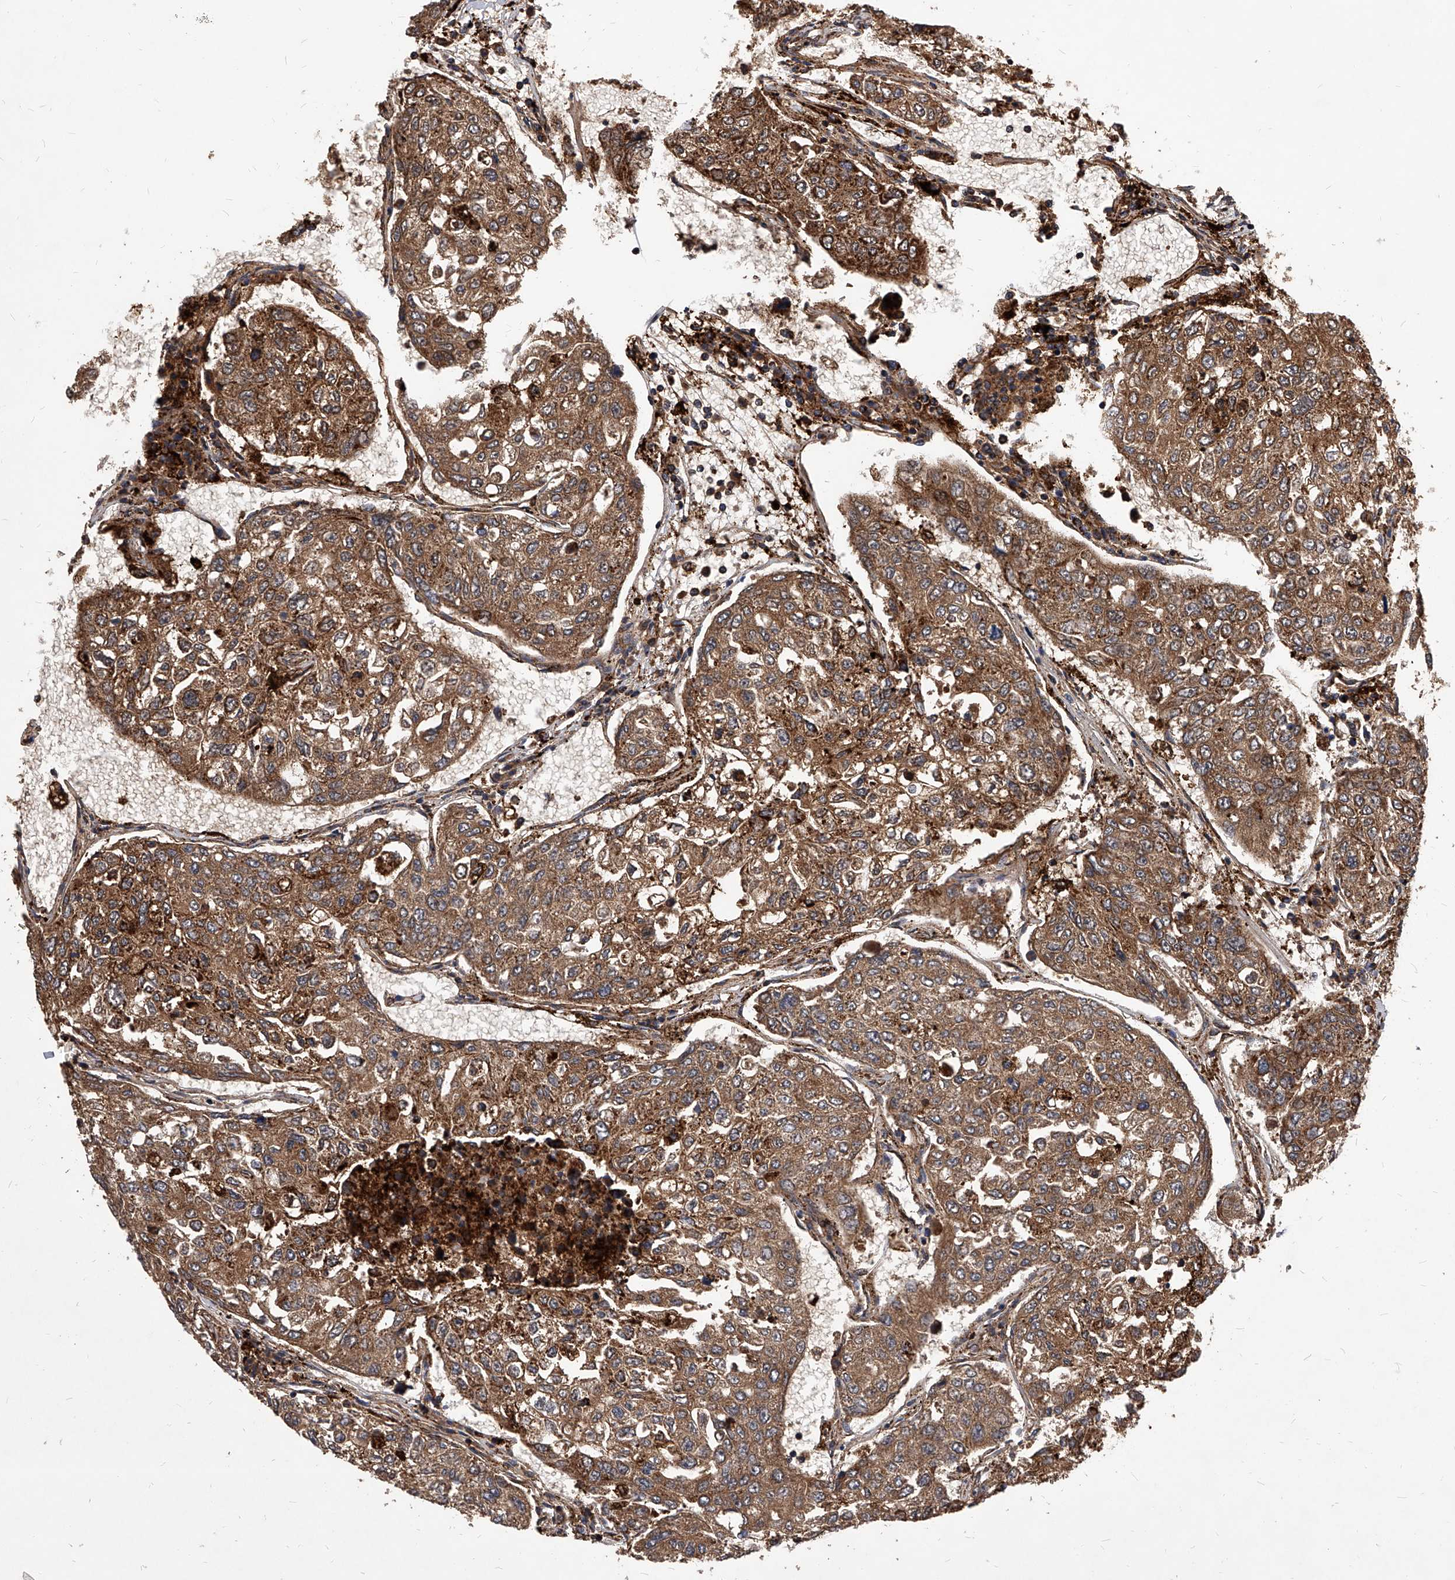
{"staining": {"intensity": "moderate", "quantity": ">75%", "location": "cytoplasmic/membranous"}, "tissue": "urothelial cancer", "cell_type": "Tumor cells", "image_type": "cancer", "snomed": [{"axis": "morphology", "description": "Urothelial carcinoma, High grade"}, {"axis": "topography", "description": "Lymph node"}, {"axis": "topography", "description": "Urinary bladder"}], "caption": "Protein expression by immunohistochemistry (IHC) displays moderate cytoplasmic/membranous expression in approximately >75% of tumor cells in urothelial cancer. (IHC, brightfield microscopy, high magnification).", "gene": "SOBP", "patient": {"sex": "male", "age": 51}}